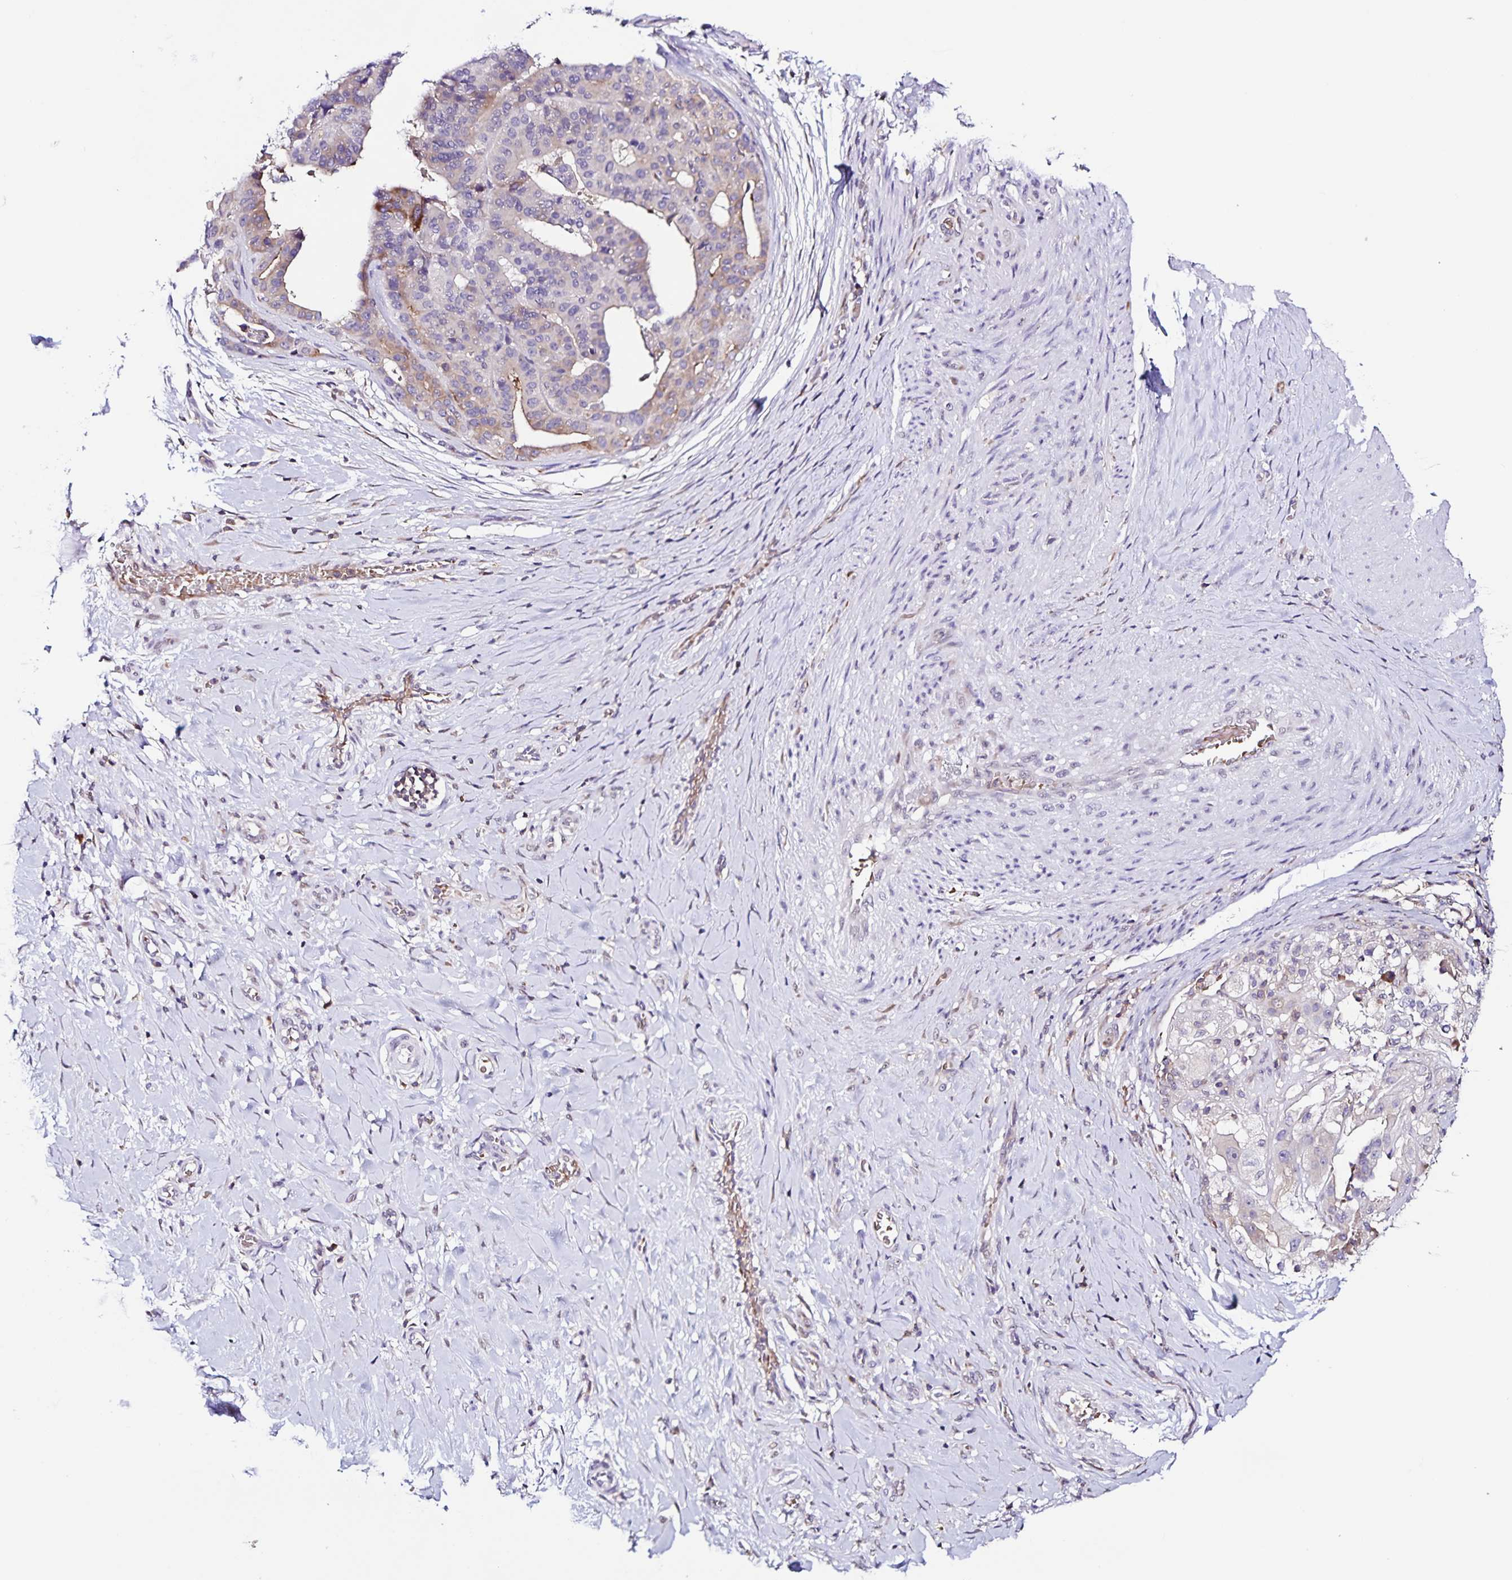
{"staining": {"intensity": "weak", "quantity": "<25%", "location": "cytoplasmic/membranous"}, "tissue": "stomach cancer", "cell_type": "Tumor cells", "image_type": "cancer", "snomed": [{"axis": "morphology", "description": "Adenocarcinoma, NOS"}, {"axis": "topography", "description": "Stomach"}], "caption": "The histopathology image reveals no staining of tumor cells in stomach cancer.", "gene": "STPG4", "patient": {"sex": "male", "age": 48}}